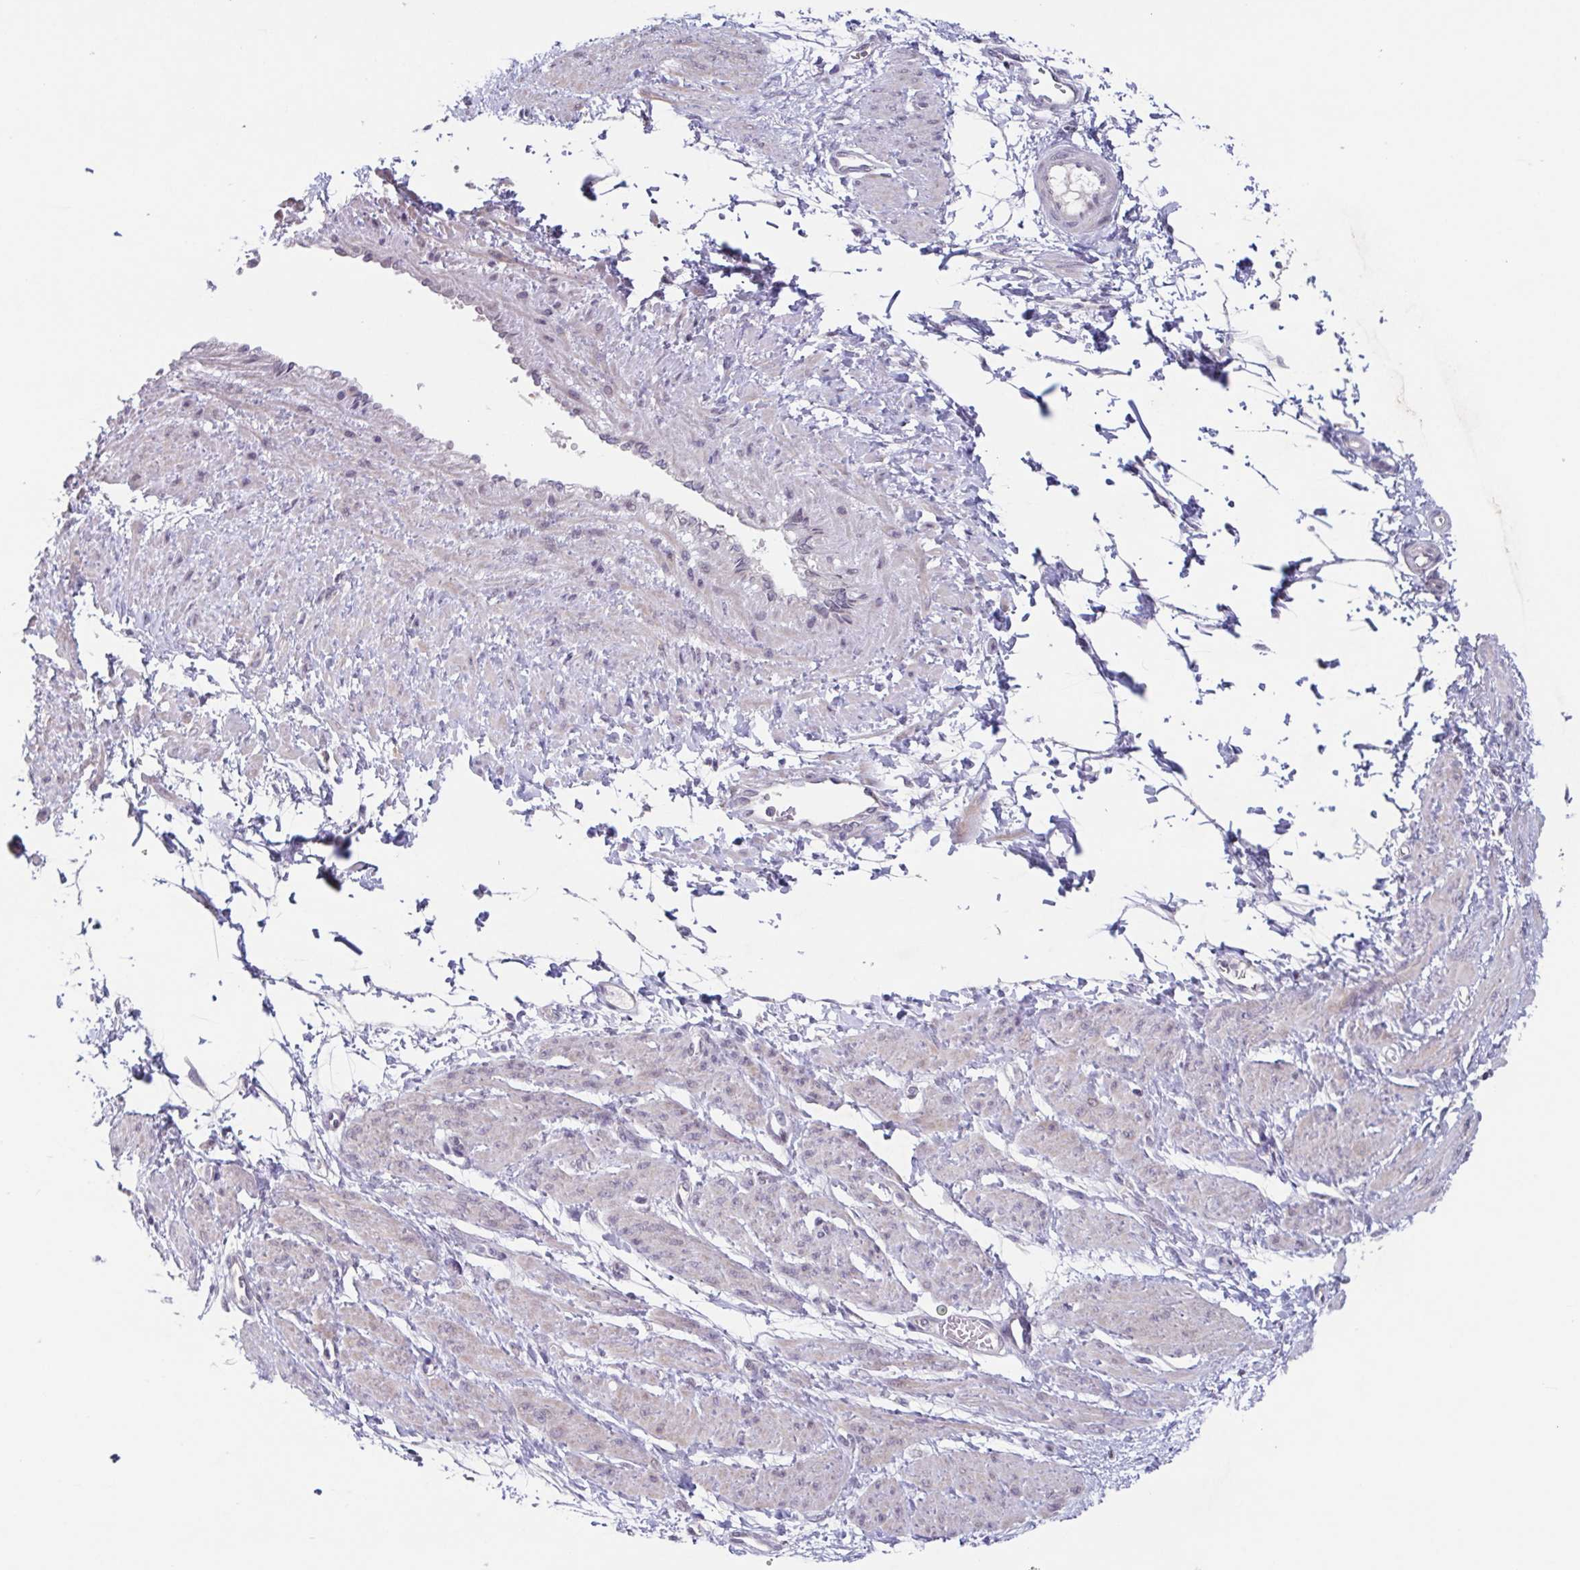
{"staining": {"intensity": "negative", "quantity": "none", "location": "none"}, "tissue": "smooth muscle", "cell_type": "Smooth muscle cells", "image_type": "normal", "snomed": [{"axis": "morphology", "description": "Normal tissue, NOS"}, {"axis": "topography", "description": "Smooth muscle"}, {"axis": "topography", "description": "Uterus"}], "caption": "This image is of benign smooth muscle stained with IHC to label a protein in brown with the nuclei are counter-stained blue. There is no expression in smooth muscle cells. (DAB immunohistochemistry visualized using brightfield microscopy, high magnification).", "gene": "GHRL", "patient": {"sex": "female", "age": 39}}